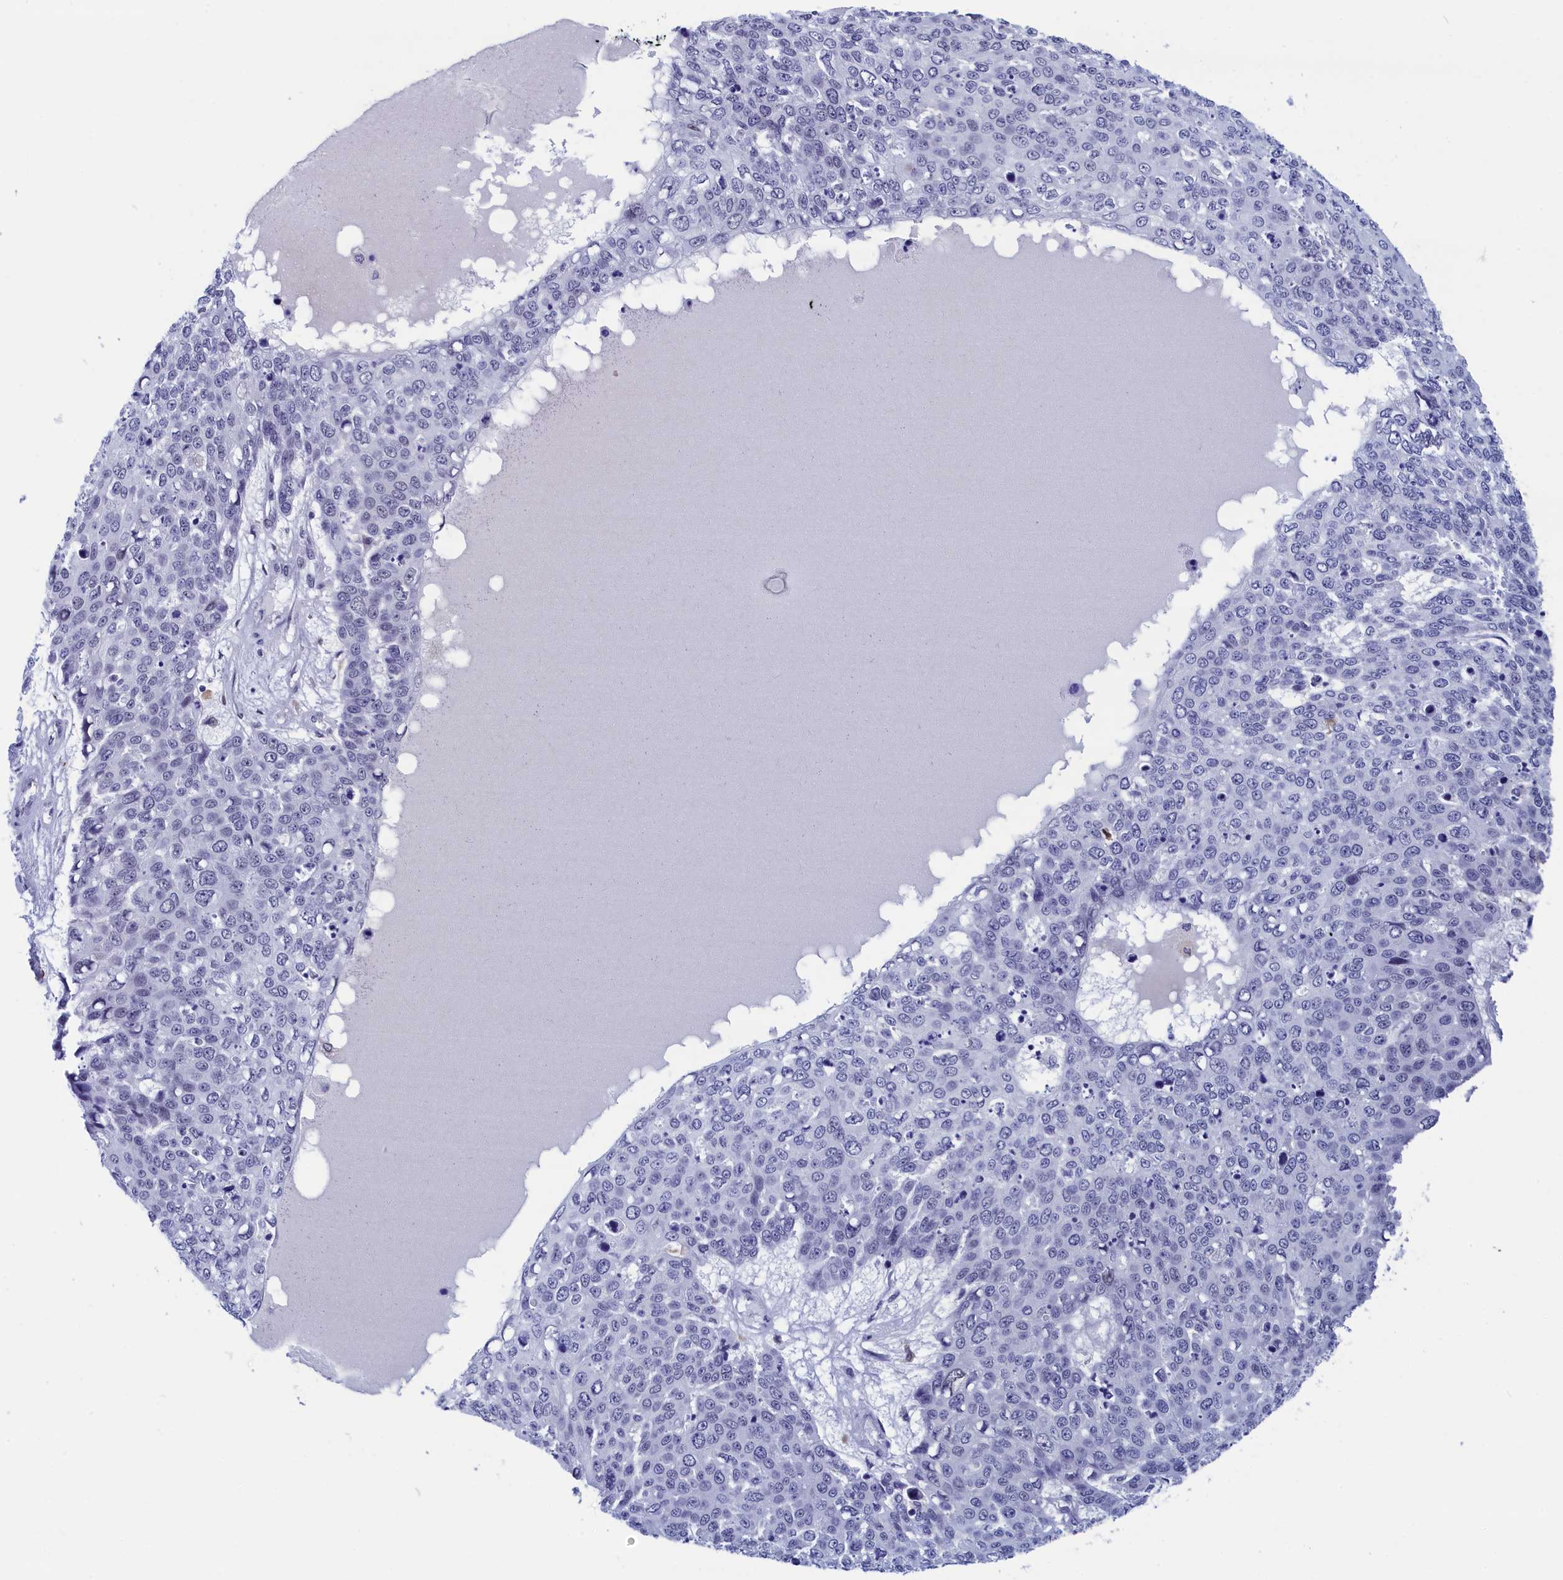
{"staining": {"intensity": "negative", "quantity": "none", "location": "none"}, "tissue": "skin cancer", "cell_type": "Tumor cells", "image_type": "cancer", "snomed": [{"axis": "morphology", "description": "Squamous cell carcinoma, NOS"}, {"axis": "topography", "description": "Skin"}], "caption": "High magnification brightfield microscopy of skin cancer stained with DAB (3,3'-diaminobenzidine) (brown) and counterstained with hematoxylin (blue): tumor cells show no significant positivity.", "gene": "WDR83", "patient": {"sex": "male", "age": 71}}